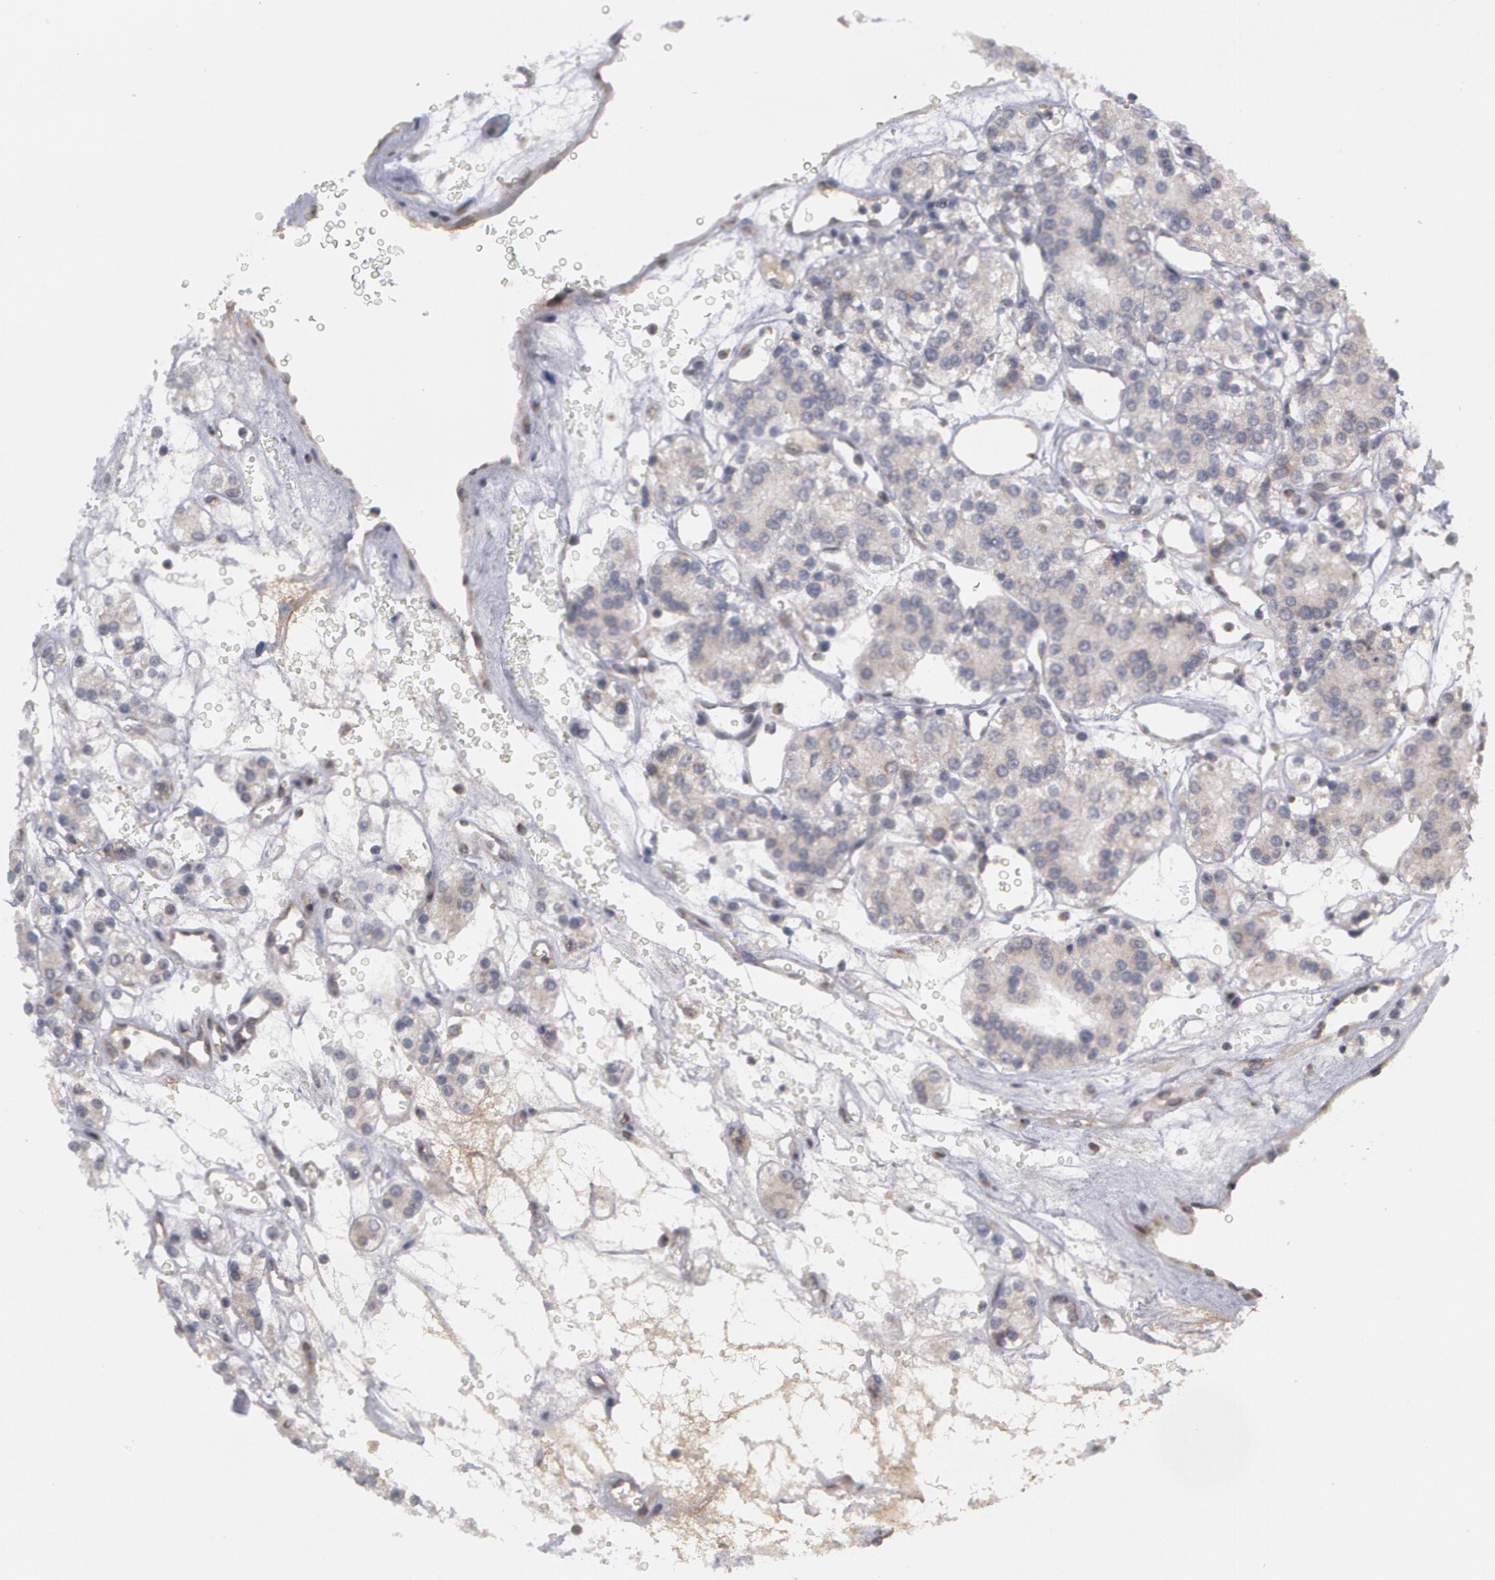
{"staining": {"intensity": "negative", "quantity": "none", "location": "none"}, "tissue": "renal cancer", "cell_type": "Tumor cells", "image_type": "cancer", "snomed": [{"axis": "morphology", "description": "Adenocarcinoma, NOS"}, {"axis": "topography", "description": "Kidney"}], "caption": "This image is of renal adenocarcinoma stained with immunohistochemistry (IHC) to label a protein in brown with the nuclei are counter-stained blue. There is no positivity in tumor cells.", "gene": "STX5", "patient": {"sex": "female", "age": 62}}